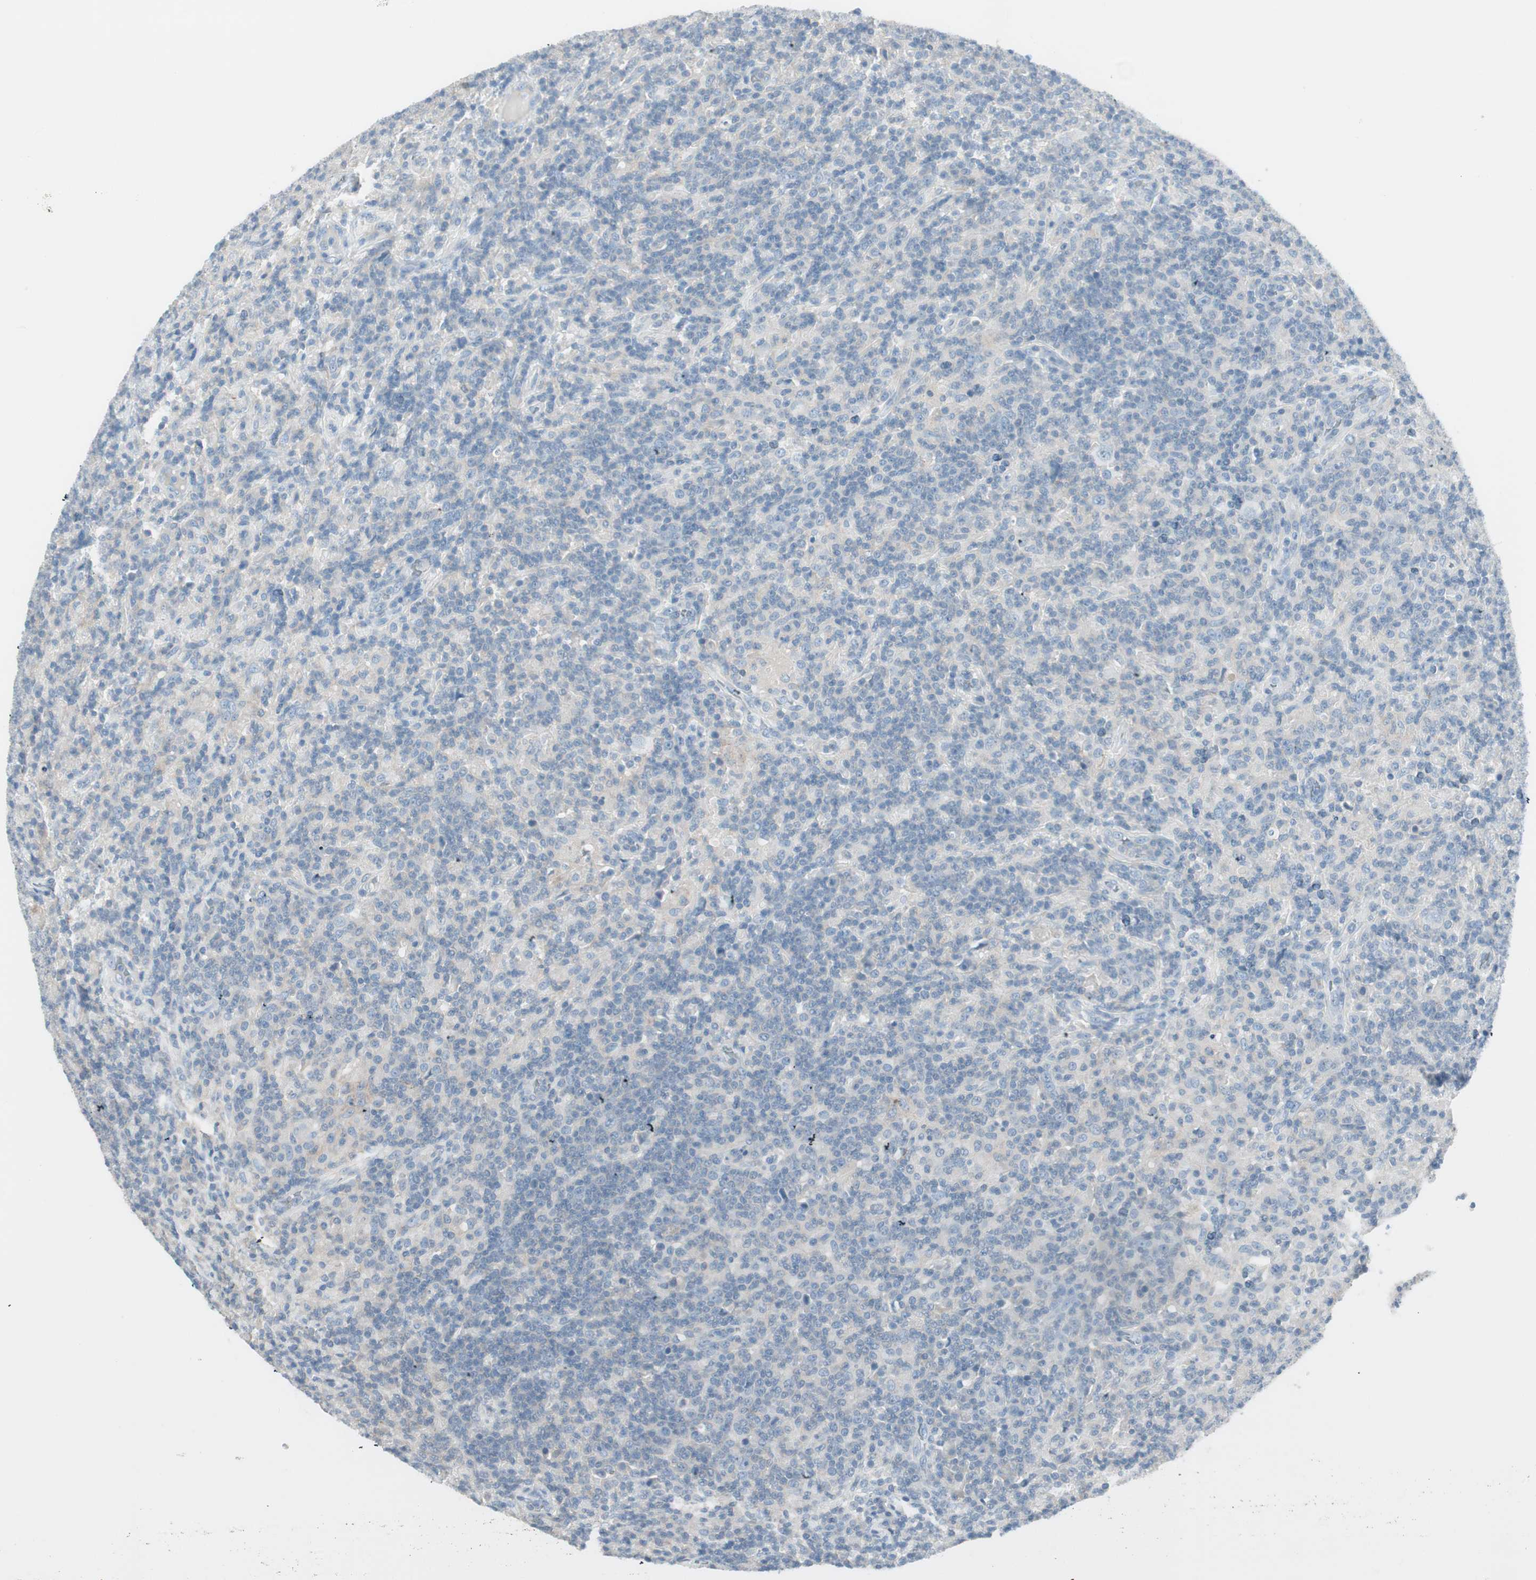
{"staining": {"intensity": "weak", "quantity": "25%-75%", "location": "cytoplasmic/membranous"}, "tissue": "lymphoma", "cell_type": "Tumor cells", "image_type": "cancer", "snomed": [{"axis": "morphology", "description": "Hodgkin's disease, NOS"}, {"axis": "topography", "description": "Lymph node"}], "caption": "Approximately 25%-75% of tumor cells in lymphoma reveal weak cytoplasmic/membranous protein expression as visualized by brown immunohistochemical staining.", "gene": "ITLN2", "patient": {"sex": "male", "age": 70}}